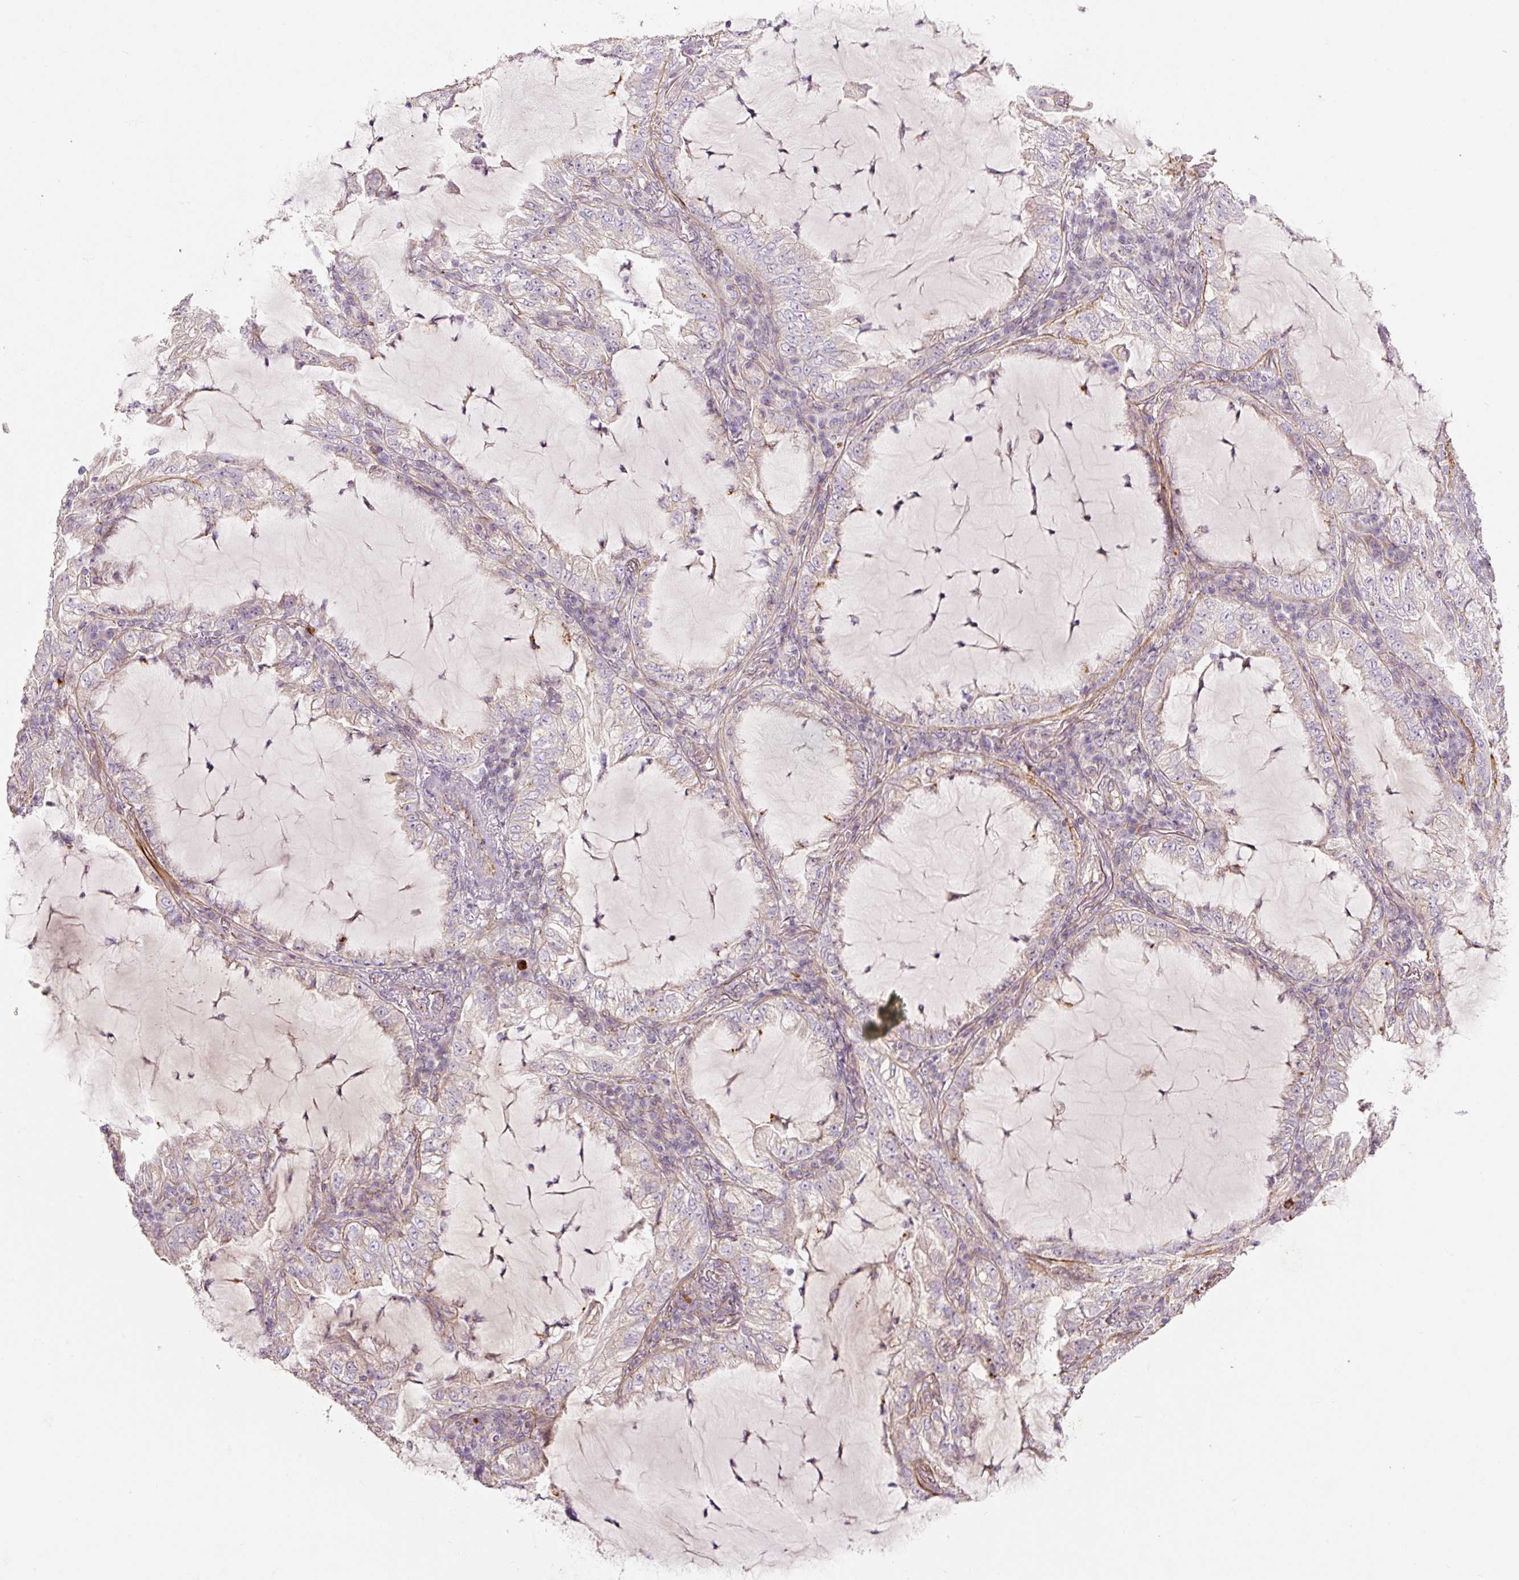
{"staining": {"intensity": "negative", "quantity": "none", "location": "none"}, "tissue": "lung cancer", "cell_type": "Tumor cells", "image_type": "cancer", "snomed": [{"axis": "morphology", "description": "Adenocarcinoma, NOS"}, {"axis": "topography", "description": "Lung"}], "caption": "DAB (3,3'-diaminobenzidine) immunohistochemical staining of lung adenocarcinoma demonstrates no significant expression in tumor cells.", "gene": "CCNI2", "patient": {"sex": "female", "age": 73}}